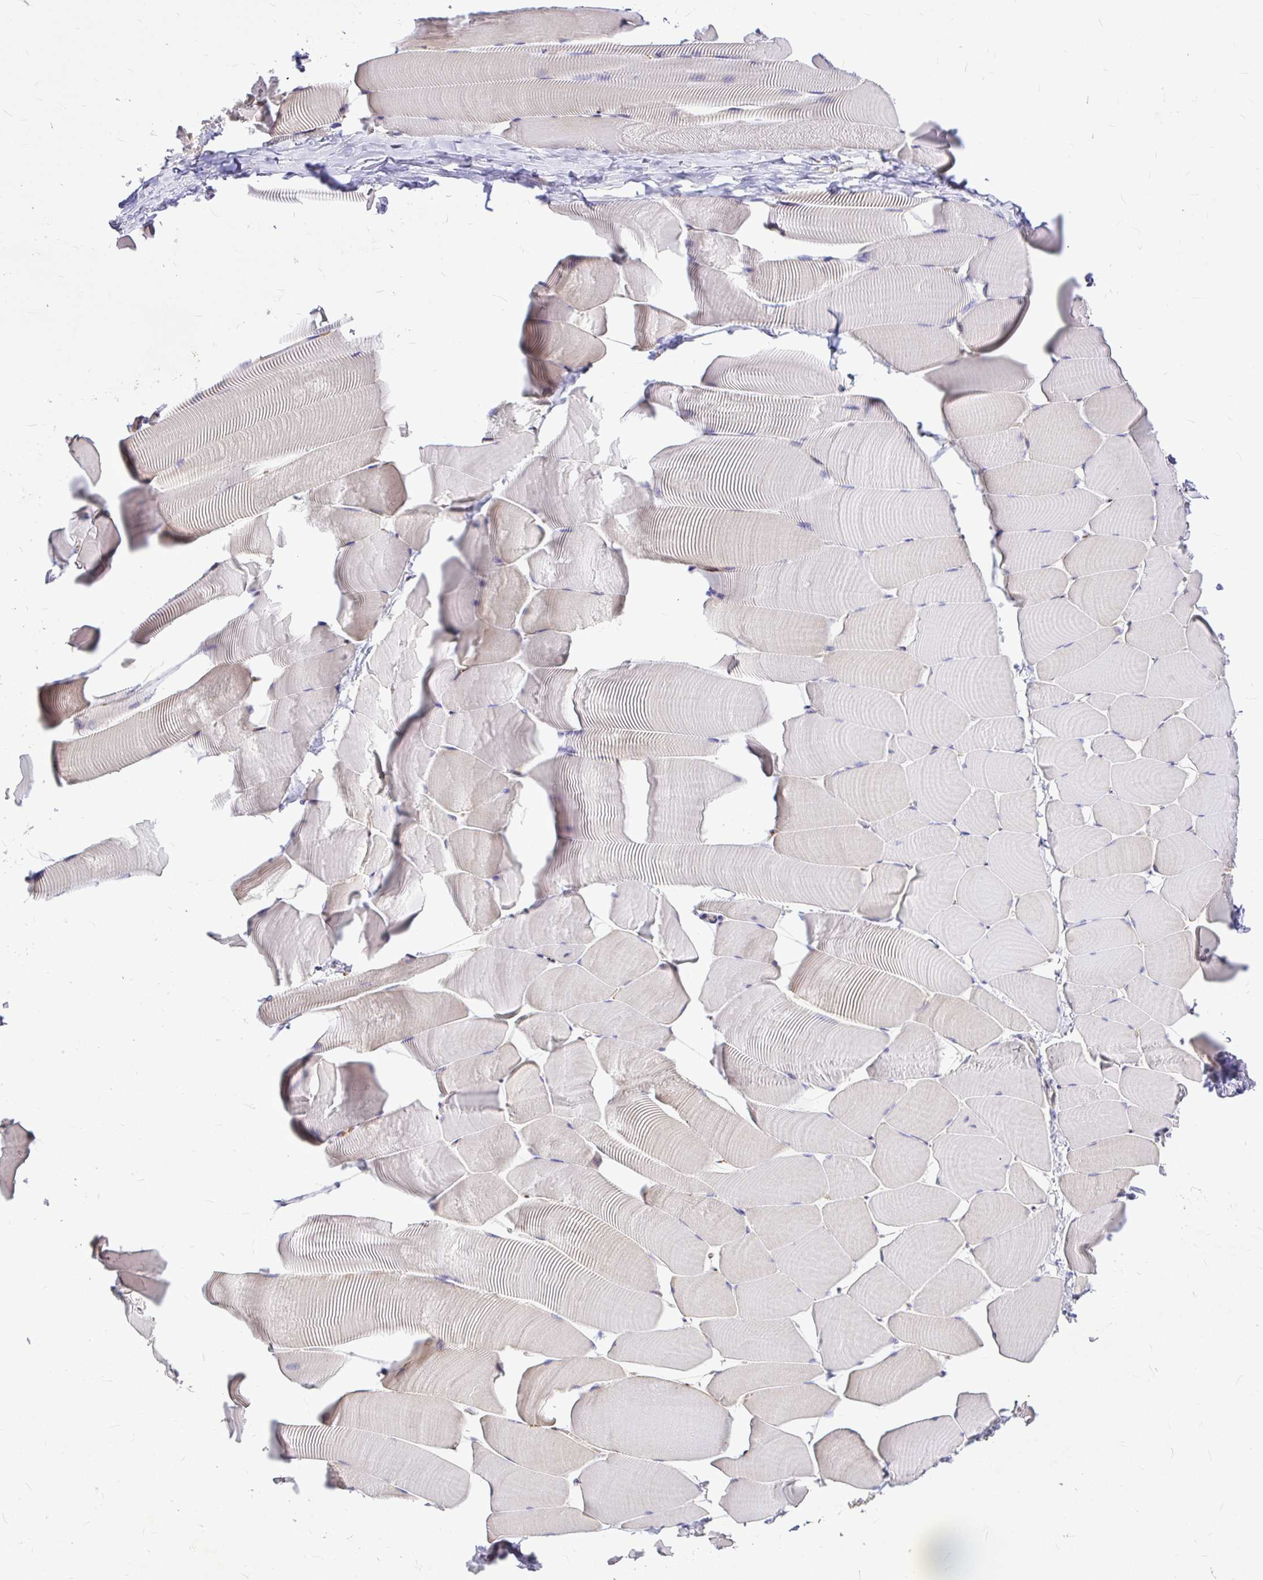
{"staining": {"intensity": "negative", "quantity": "none", "location": "none"}, "tissue": "skeletal muscle", "cell_type": "Myocytes", "image_type": "normal", "snomed": [{"axis": "morphology", "description": "Normal tissue, NOS"}, {"axis": "topography", "description": "Skeletal muscle"}], "caption": "This is an immunohistochemistry (IHC) photomicrograph of benign skeletal muscle. There is no expression in myocytes.", "gene": "GABBR2", "patient": {"sex": "male", "age": 25}}